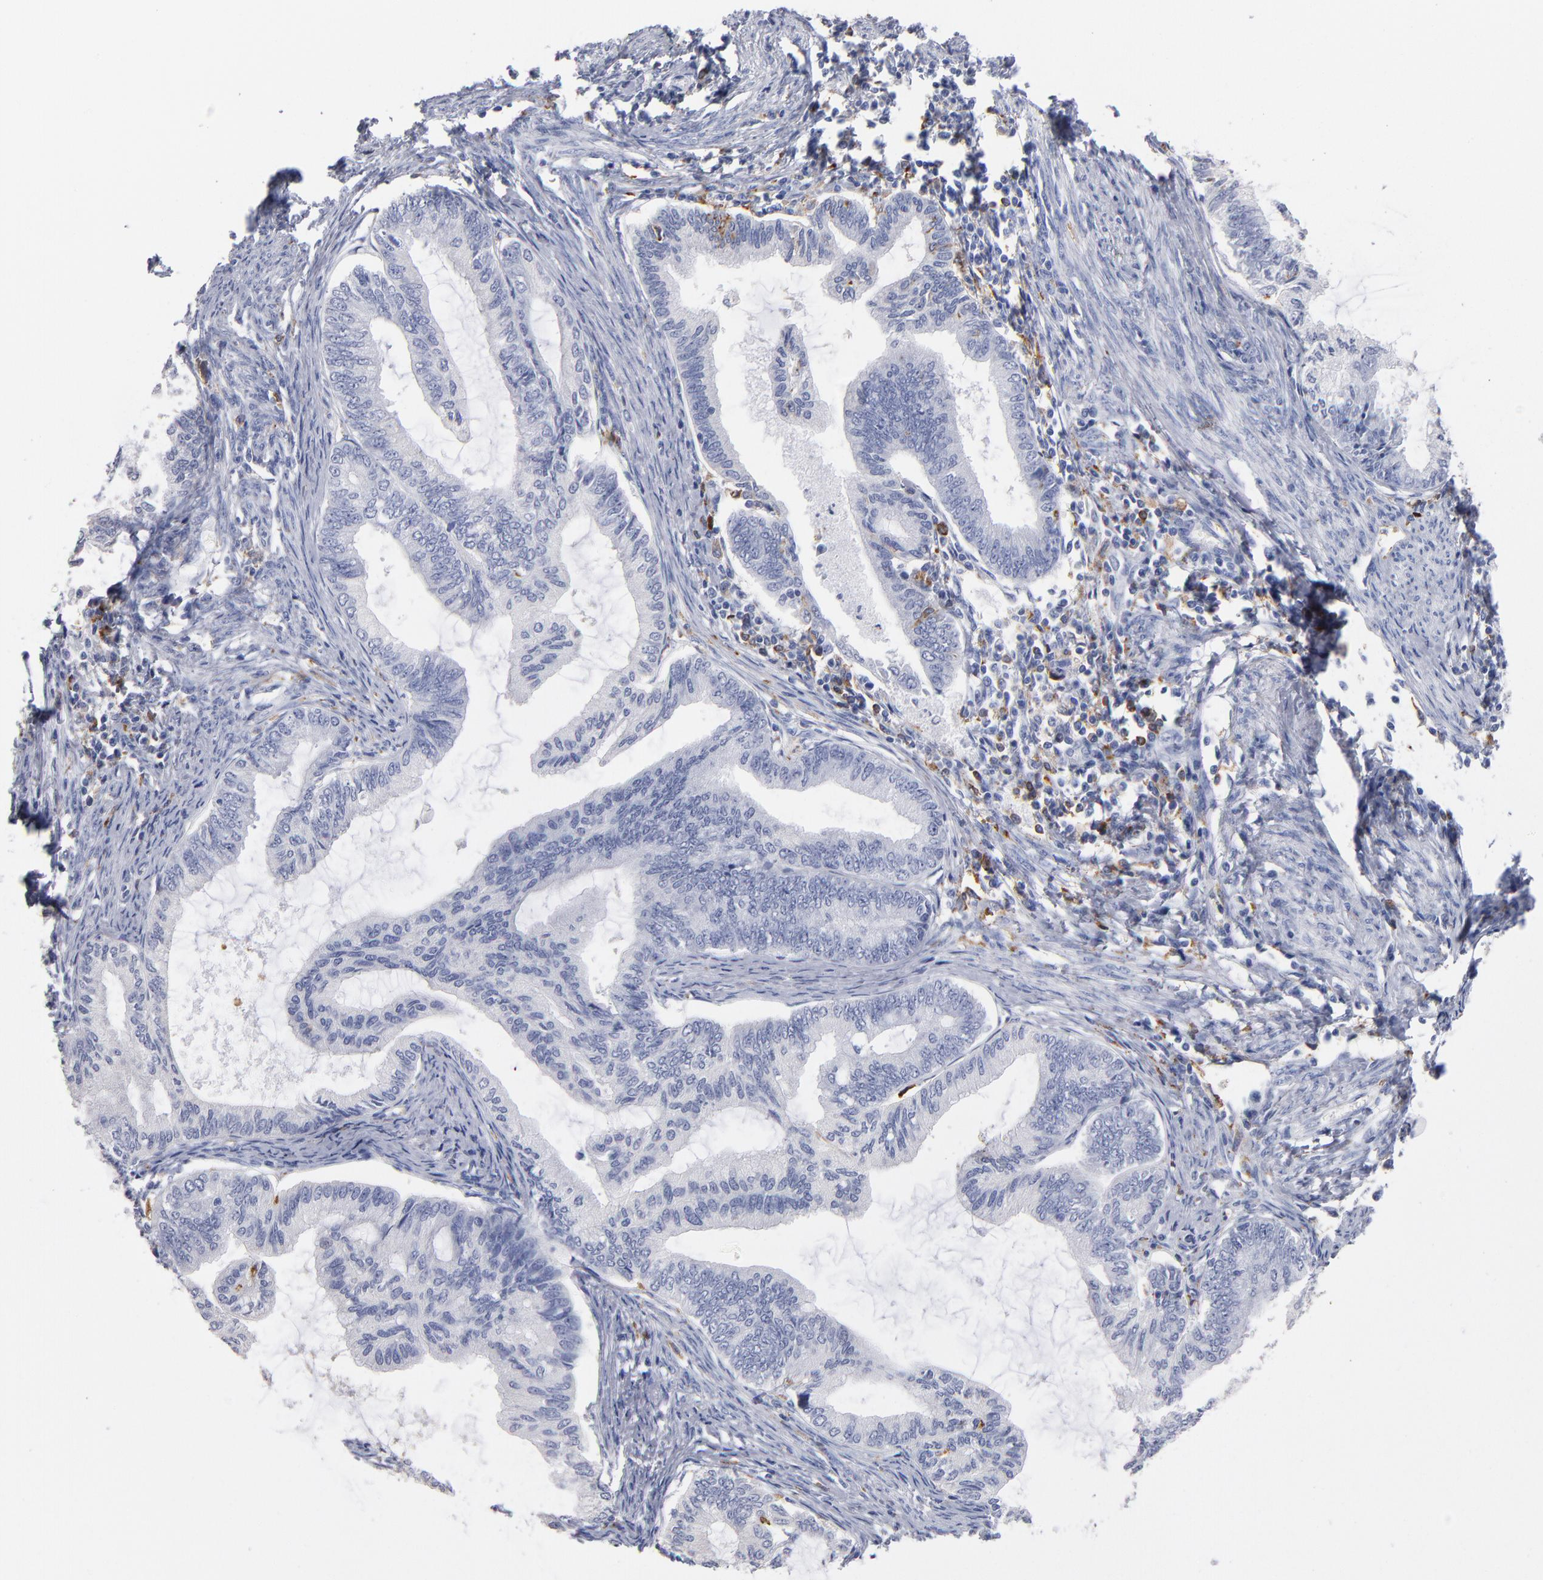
{"staining": {"intensity": "negative", "quantity": "none", "location": "none"}, "tissue": "endometrial cancer", "cell_type": "Tumor cells", "image_type": "cancer", "snomed": [{"axis": "morphology", "description": "Adenocarcinoma, NOS"}, {"axis": "topography", "description": "Endometrium"}], "caption": "This micrograph is of endometrial adenocarcinoma stained with immunohistochemistry to label a protein in brown with the nuclei are counter-stained blue. There is no positivity in tumor cells.", "gene": "CD180", "patient": {"sex": "female", "age": 86}}